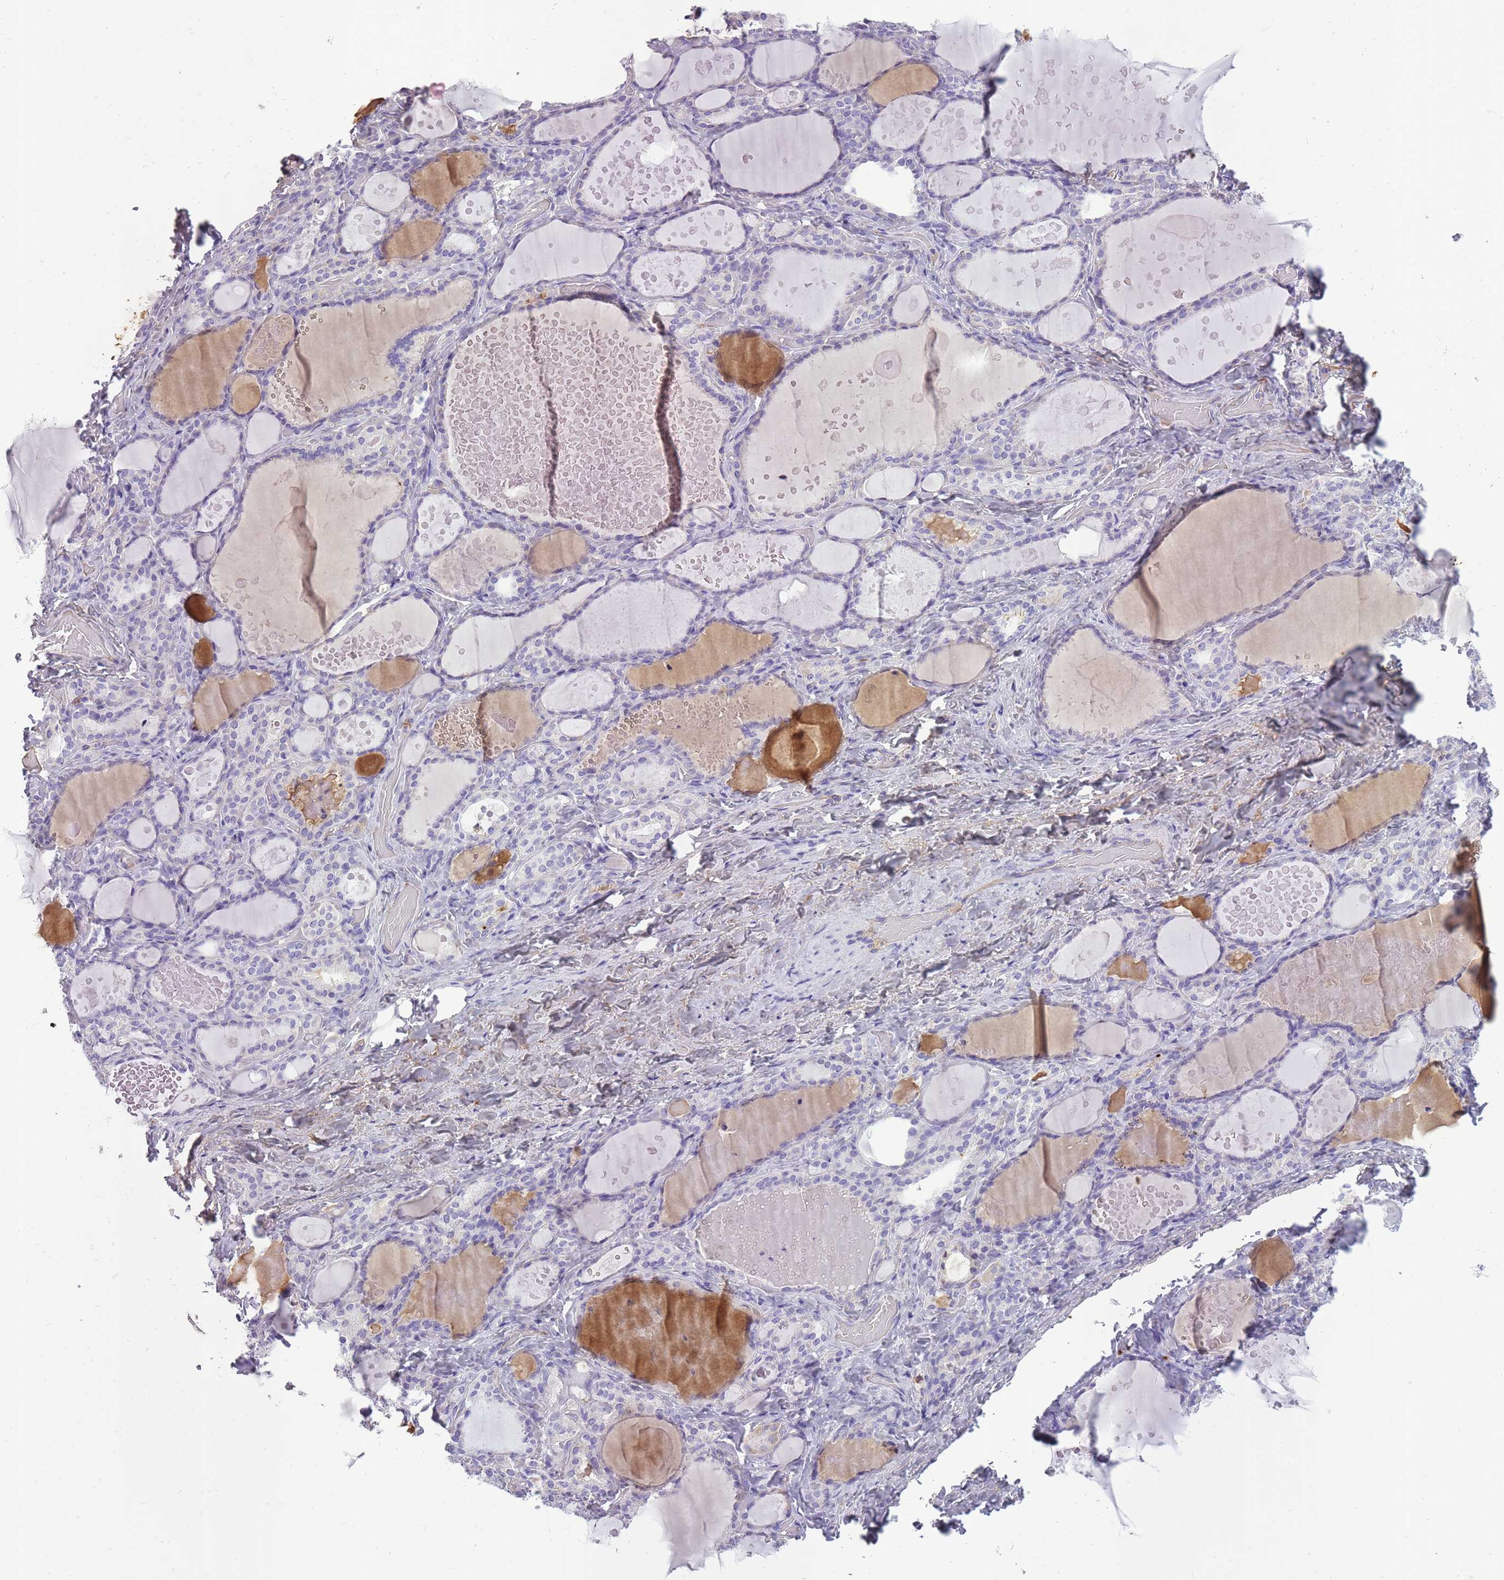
{"staining": {"intensity": "negative", "quantity": "none", "location": "none"}, "tissue": "thyroid gland", "cell_type": "Glandular cells", "image_type": "normal", "snomed": [{"axis": "morphology", "description": "Normal tissue, NOS"}, {"axis": "topography", "description": "Thyroid gland"}], "caption": "Immunohistochemistry (IHC) histopathology image of normal thyroid gland stained for a protein (brown), which demonstrates no expression in glandular cells.", "gene": "IGKV1", "patient": {"sex": "female", "age": 46}}